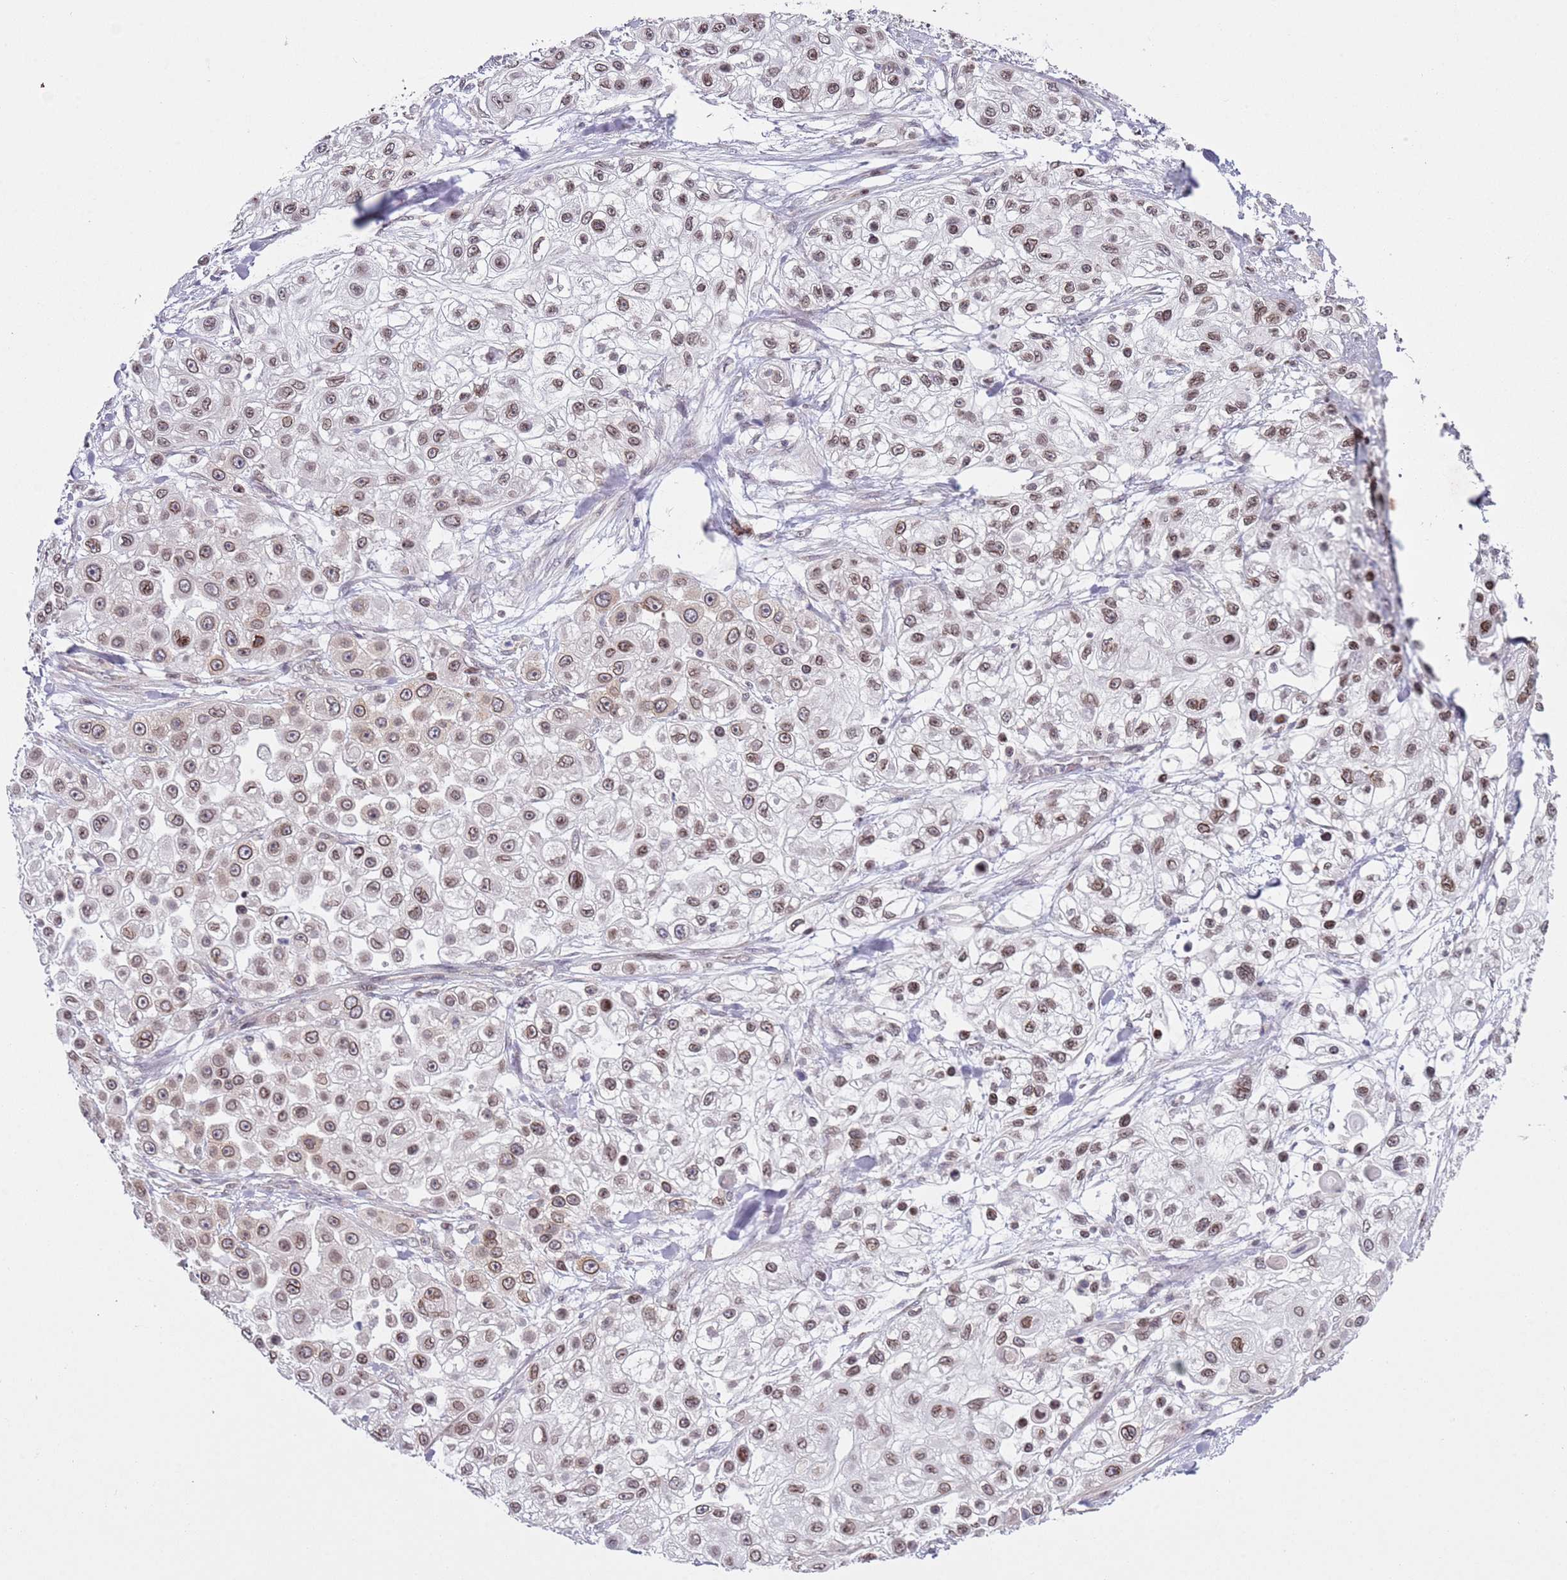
{"staining": {"intensity": "moderate", "quantity": ">75%", "location": "cytoplasmic/membranous,nuclear"}, "tissue": "skin cancer", "cell_type": "Tumor cells", "image_type": "cancer", "snomed": [{"axis": "morphology", "description": "Squamous cell carcinoma, NOS"}, {"axis": "topography", "description": "Skin"}], "caption": "A brown stain shows moderate cytoplasmic/membranous and nuclear expression of a protein in human skin cancer tumor cells.", "gene": "SLC25A32", "patient": {"sex": "male", "age": 67}}